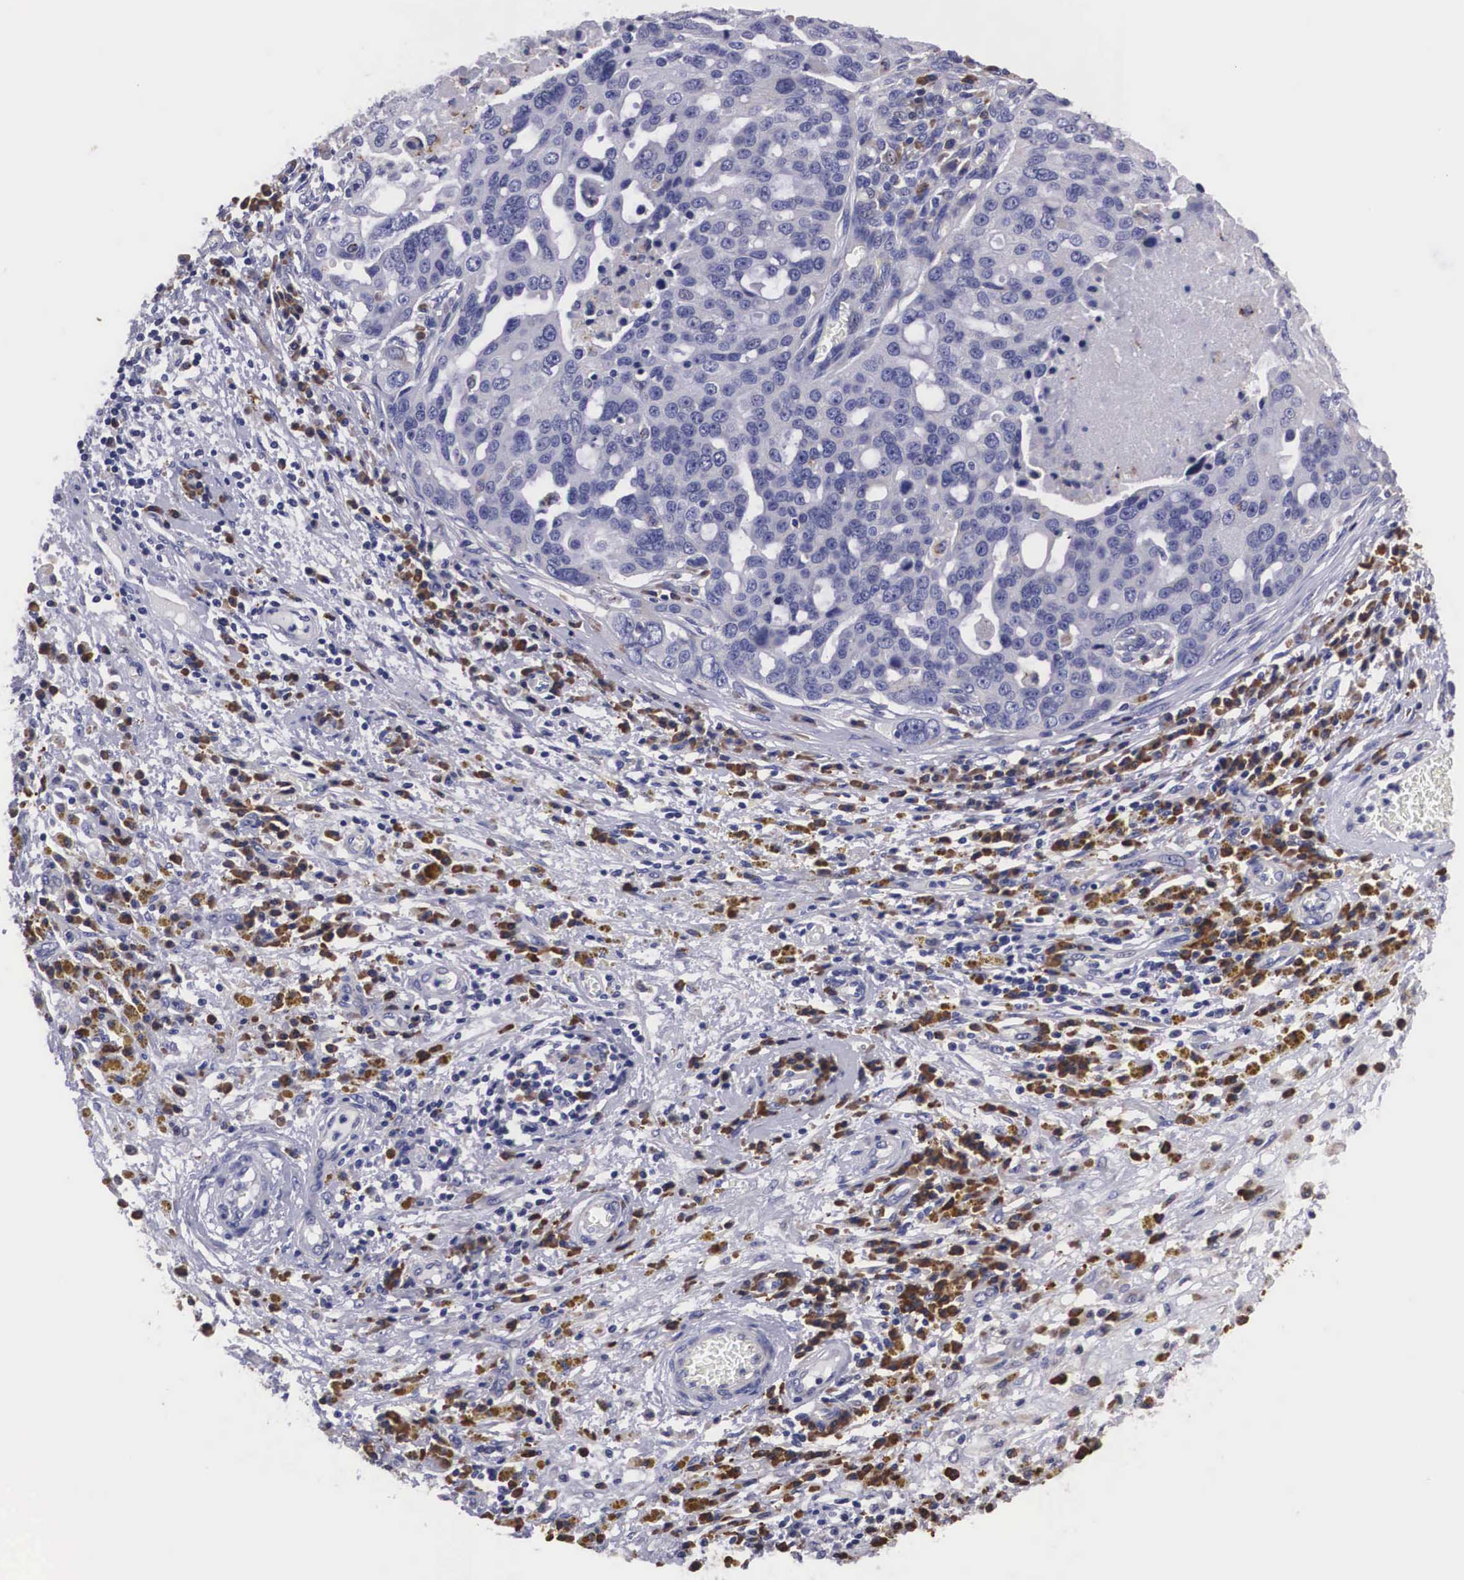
{"staining": {"intensity": "negative", "quantity": "none", "location": "none"}, "tissue": "ovarian cancer", "cell_type": "Tumor cells", "image_type": "cancer", "snomed": [{"axis": "morphology", "description": "Carcinoma, endometroid"}, {"axis": "topography", "description": "Ovary"}], "caption": "Ovarian cancer was stained to show a protein in brown. There is no significant expression in tumor cells.", "gene": "CRELD2", "patient": {"sex": "female", "age": 75}}